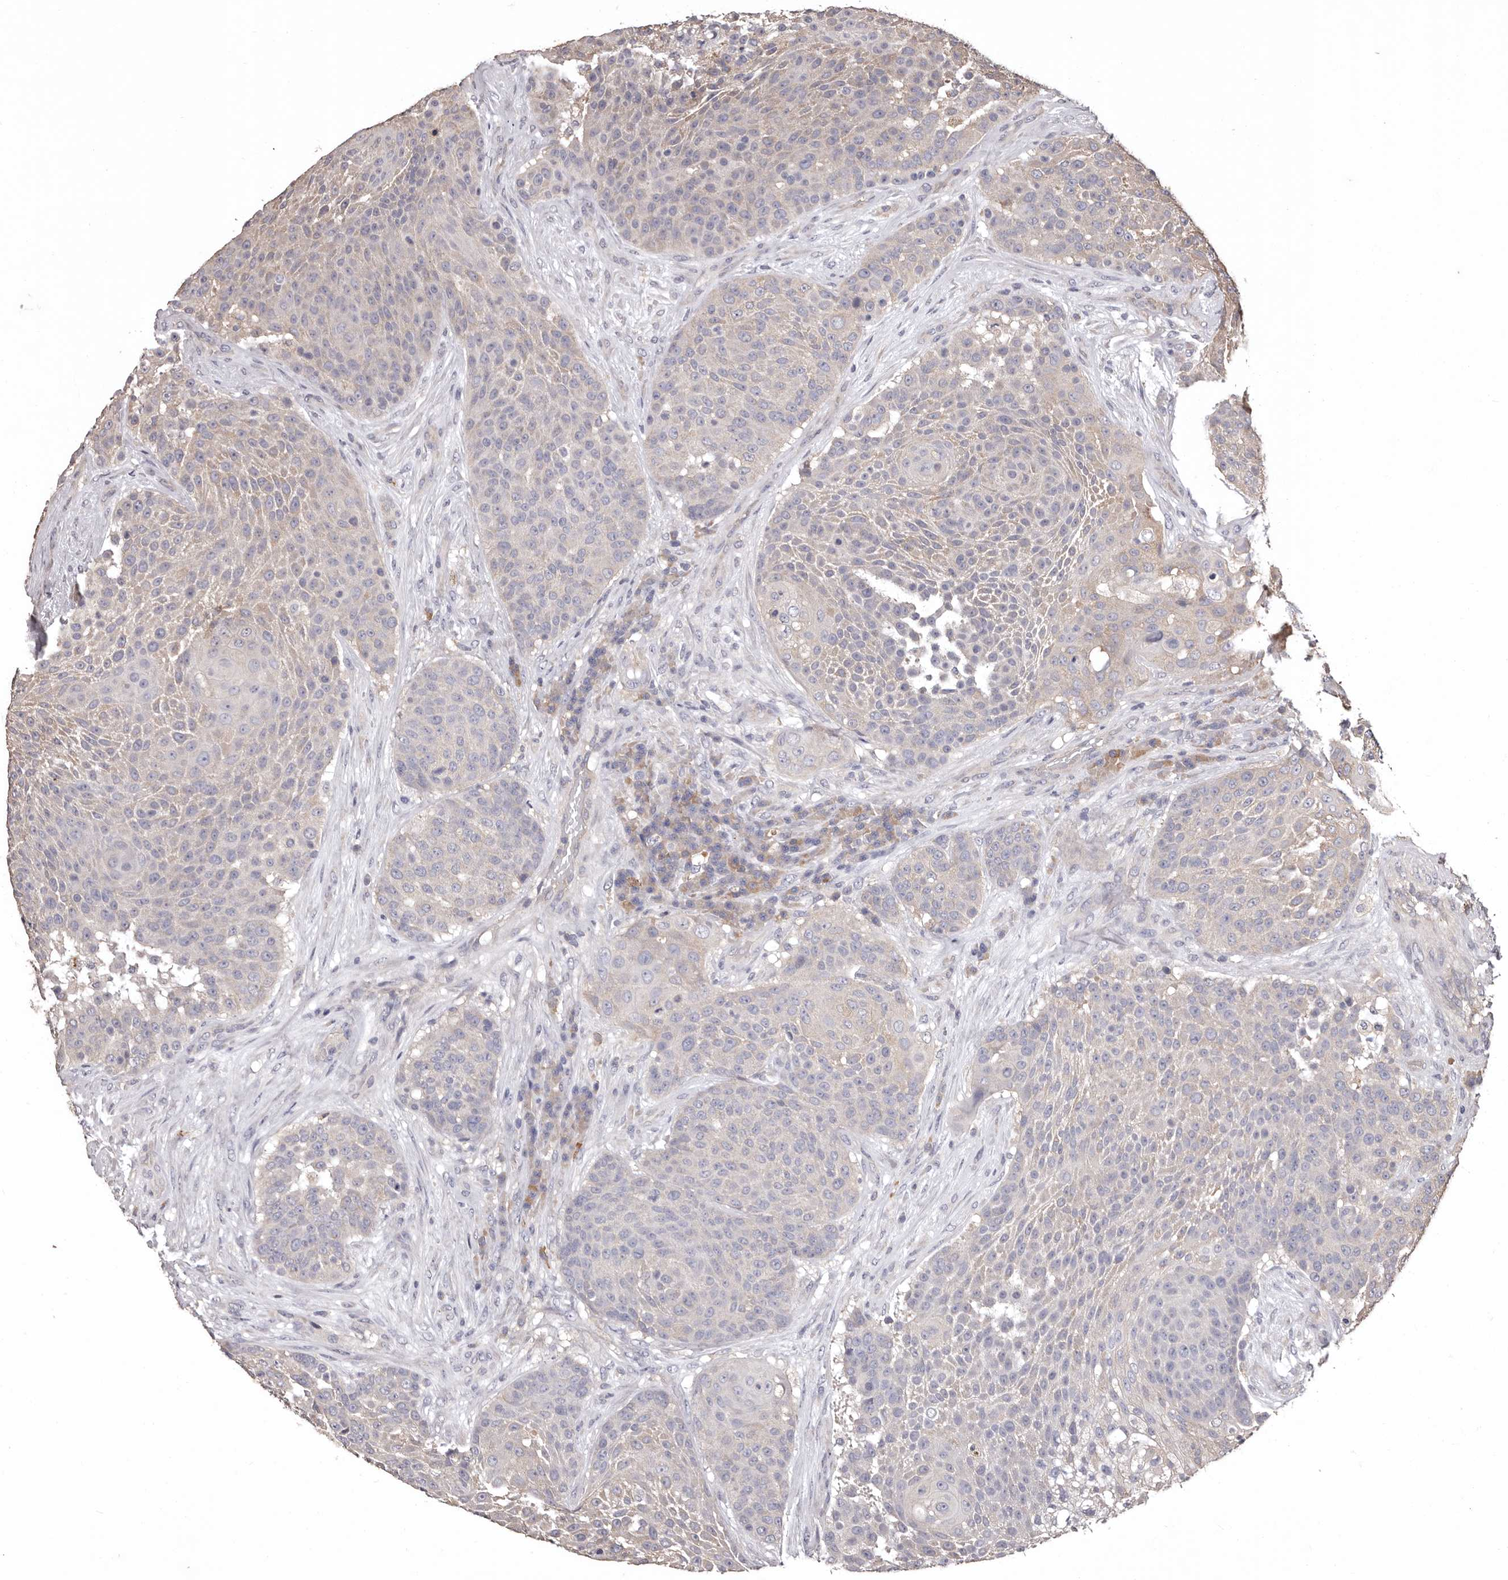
{"staining": {"intensity": "negative", "quantity": "none", "location": "none"}, "tissue": "urothelial cancer", "cell_type": "Tumor cells", "image_type": "cancer", "snomed": [{"axis": "morphology", "description": "Urothelial carcinoma, High grade"}, {"axis": "topography", "description": "Urinary bladder"}], "caption": "The image reveals no significant positivity in tumor cells of high-grade urothelial carcinoma. (DAB immunohistochemistry (IHC), high magnification).", "gene": "ETNK1", "patient": {"sex": "female", "age": 63}}